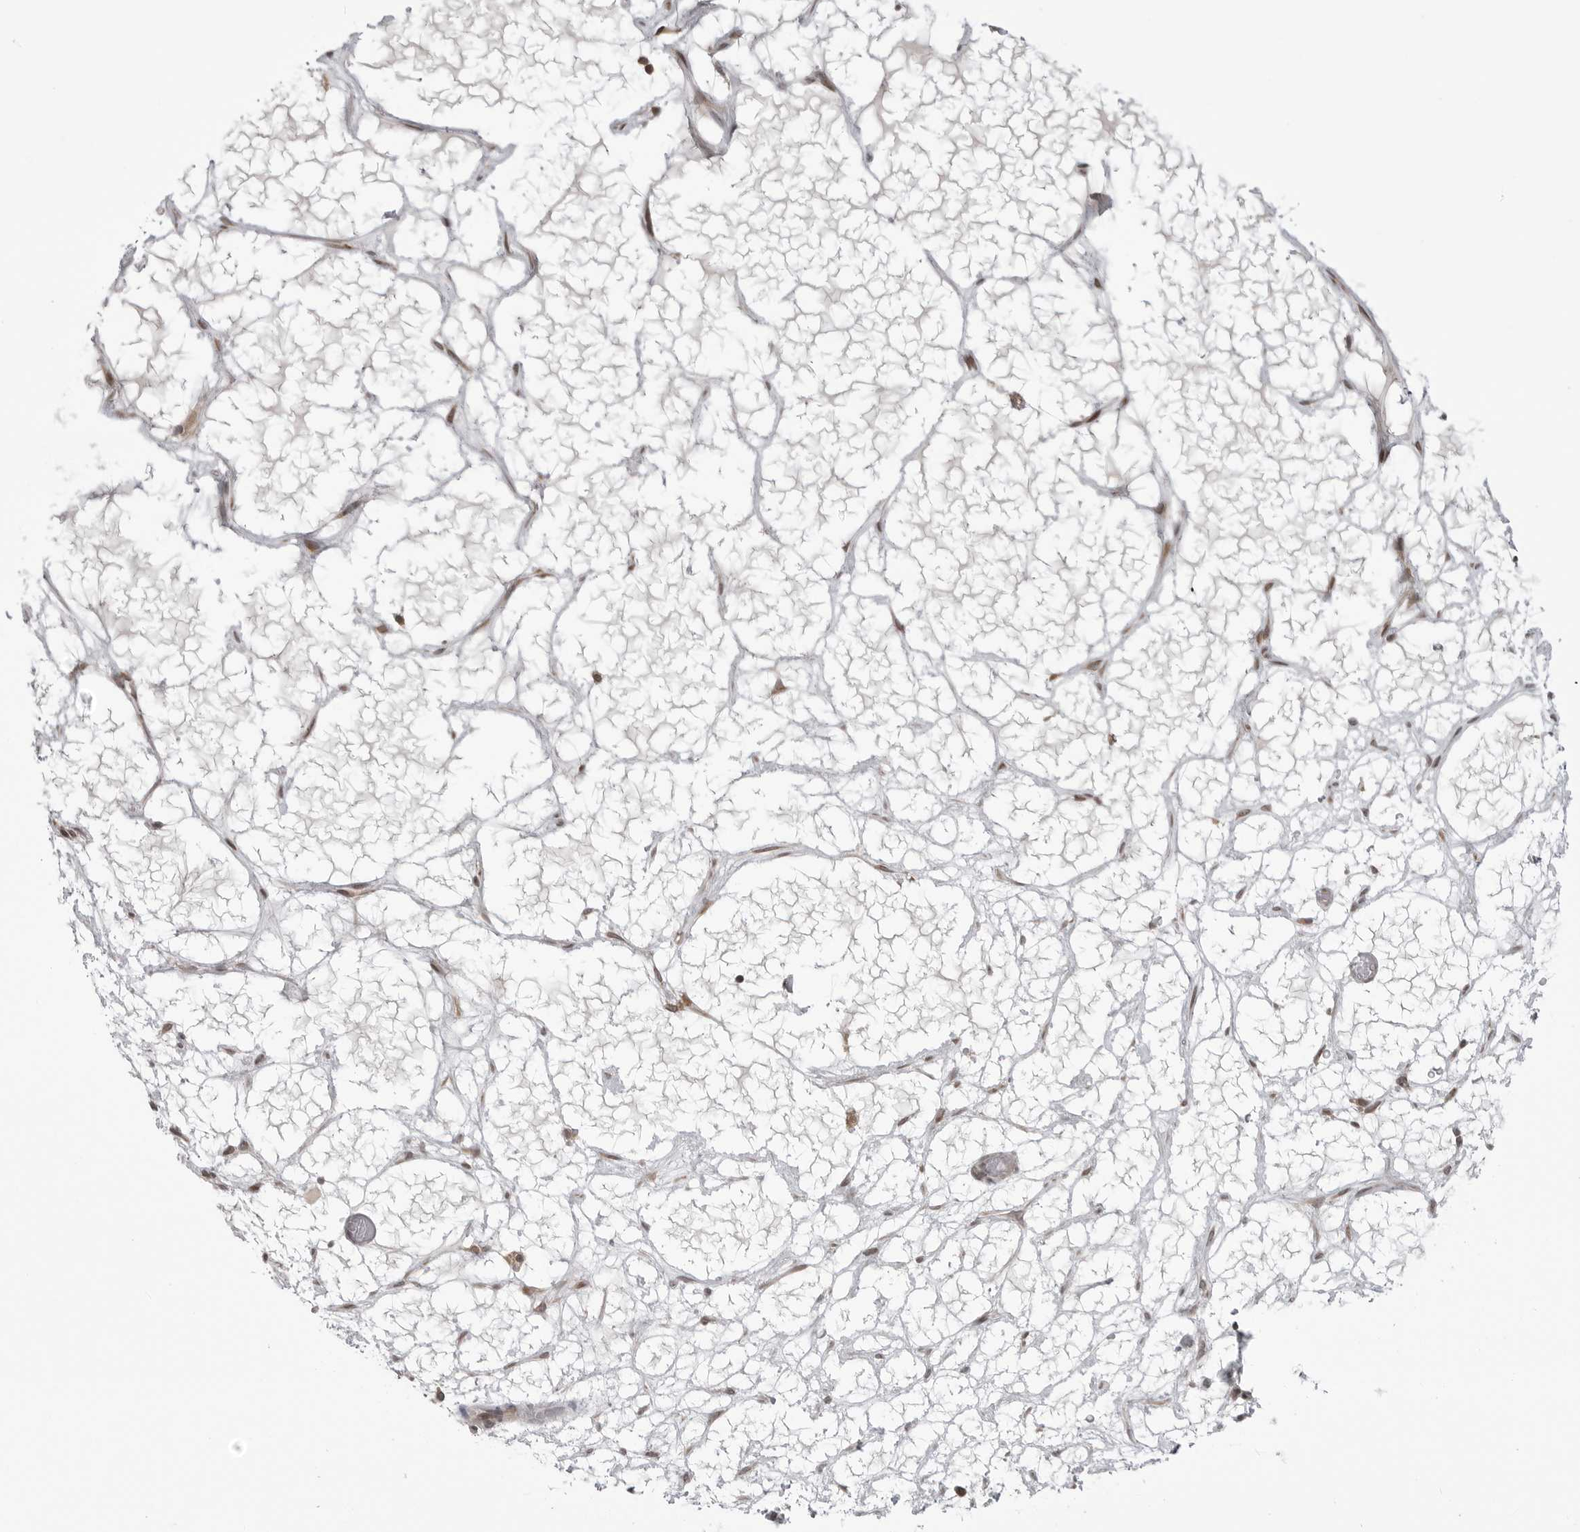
{"staining": {"intensity": "weak", "quantity": "<25%", "location": "cytoplasmic/membranous"}, "tissue": "ovarian cancer", "cell_type": "Tumor cells", "image_type": "cancer", "snomed": [{"axis": "morphology", "description": "Cystadenocarcinoma, serous, NOS"}, {"axis": "topography", "description": "Ovary"}], "caption": "Immunohistochemistry histopathology image of neoplastic tissue: ovarian serous cystadenocarcinoma stained with DAB displays no significant protein staining in tumor cells.", "gene": "PTK2B", "patient": {"sex": "female", "age": 56}}